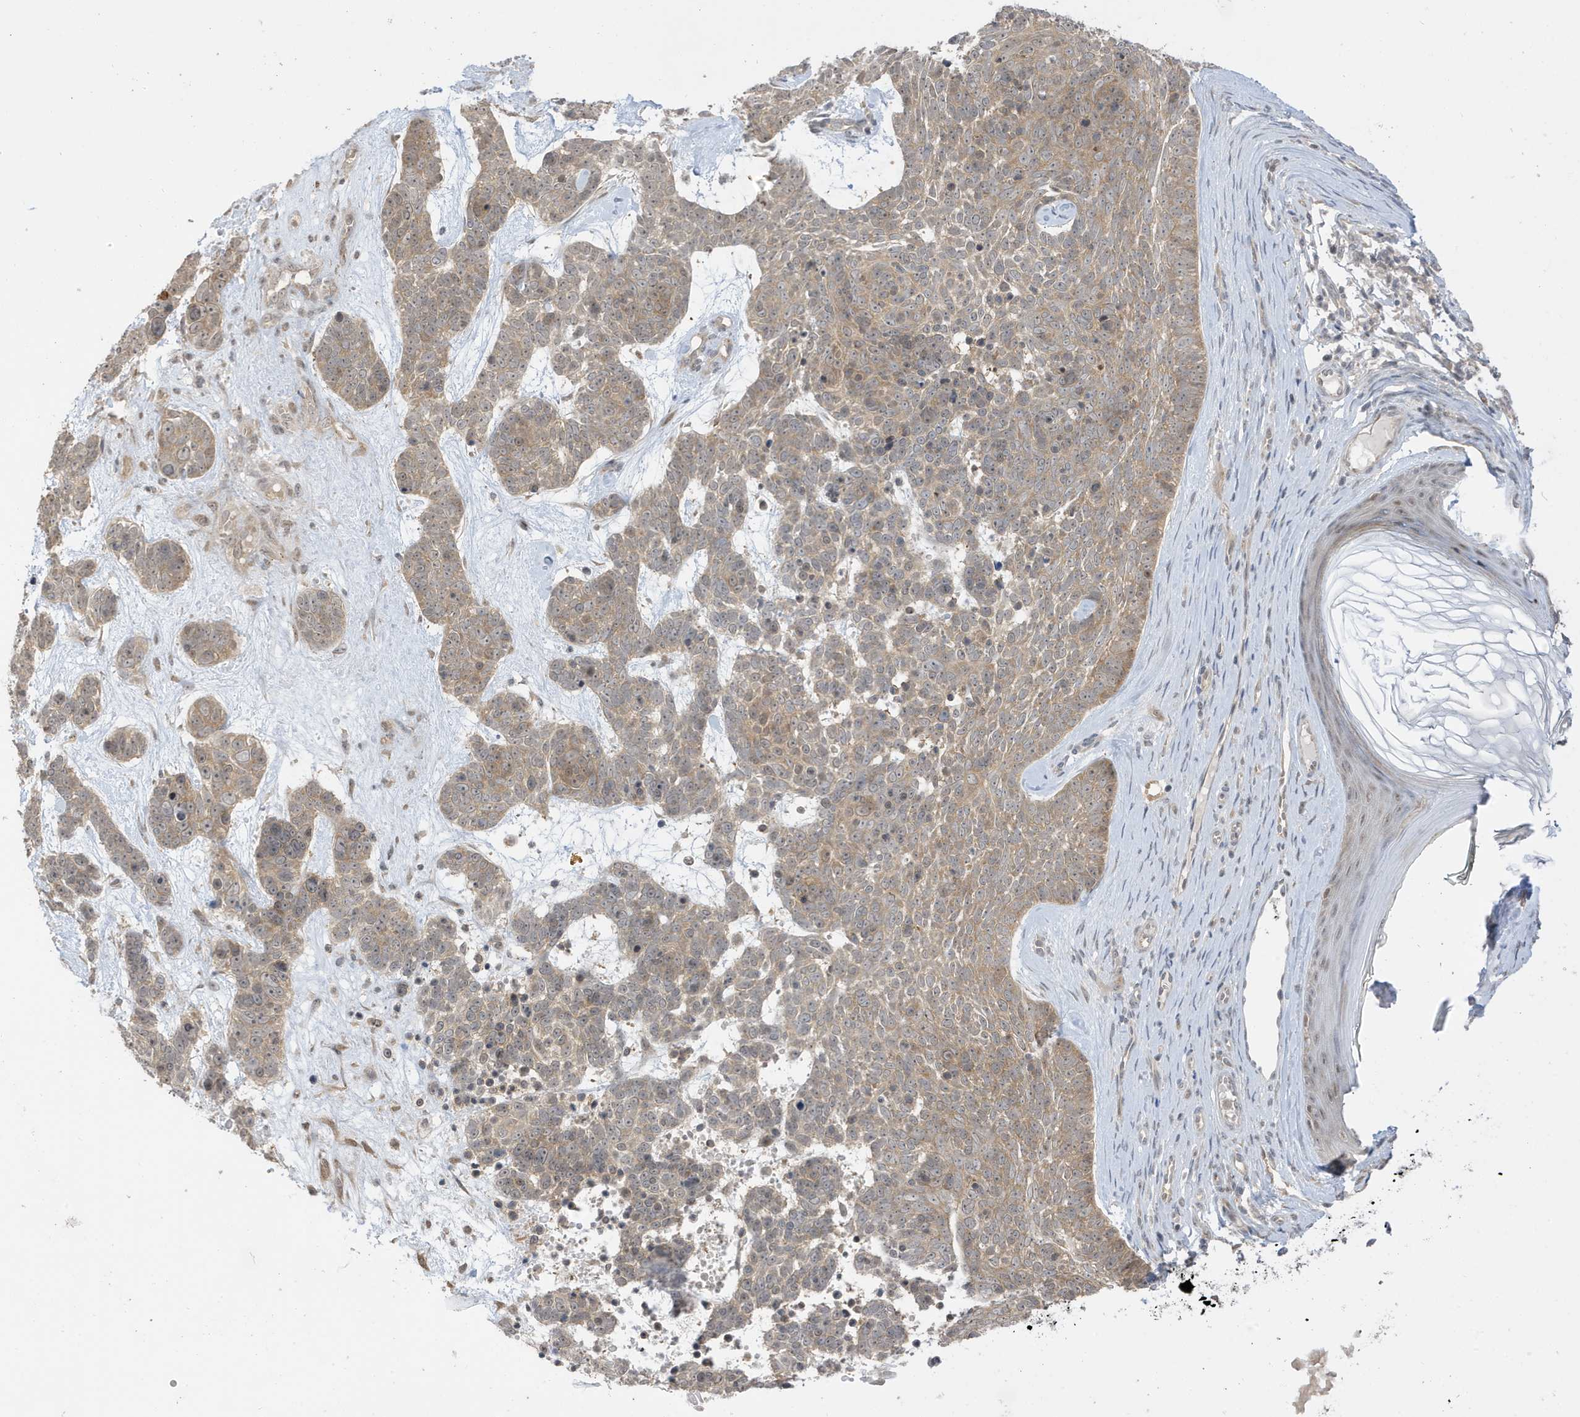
{"staining": {"intensity": "moderate", "quantity": ">75%", "location": "cytoplasmic/membranous,nuclear"}, "tissue": "skin cancer", "cell_type": "Tumor cells", "image_type": "cancer", "snomed": [{"axis": "morphology", "description": "Basal cell carcinoma"}, {"axis": "topography", "description": "Skin"}], "caption": "Tumor cells show medium levels of moderate cytoplasmic/membranous and nuclear staining in about >75% of cells in skin cancer.", "gene": "TAB3", "patient": {"sex": "female", "age": 81}}